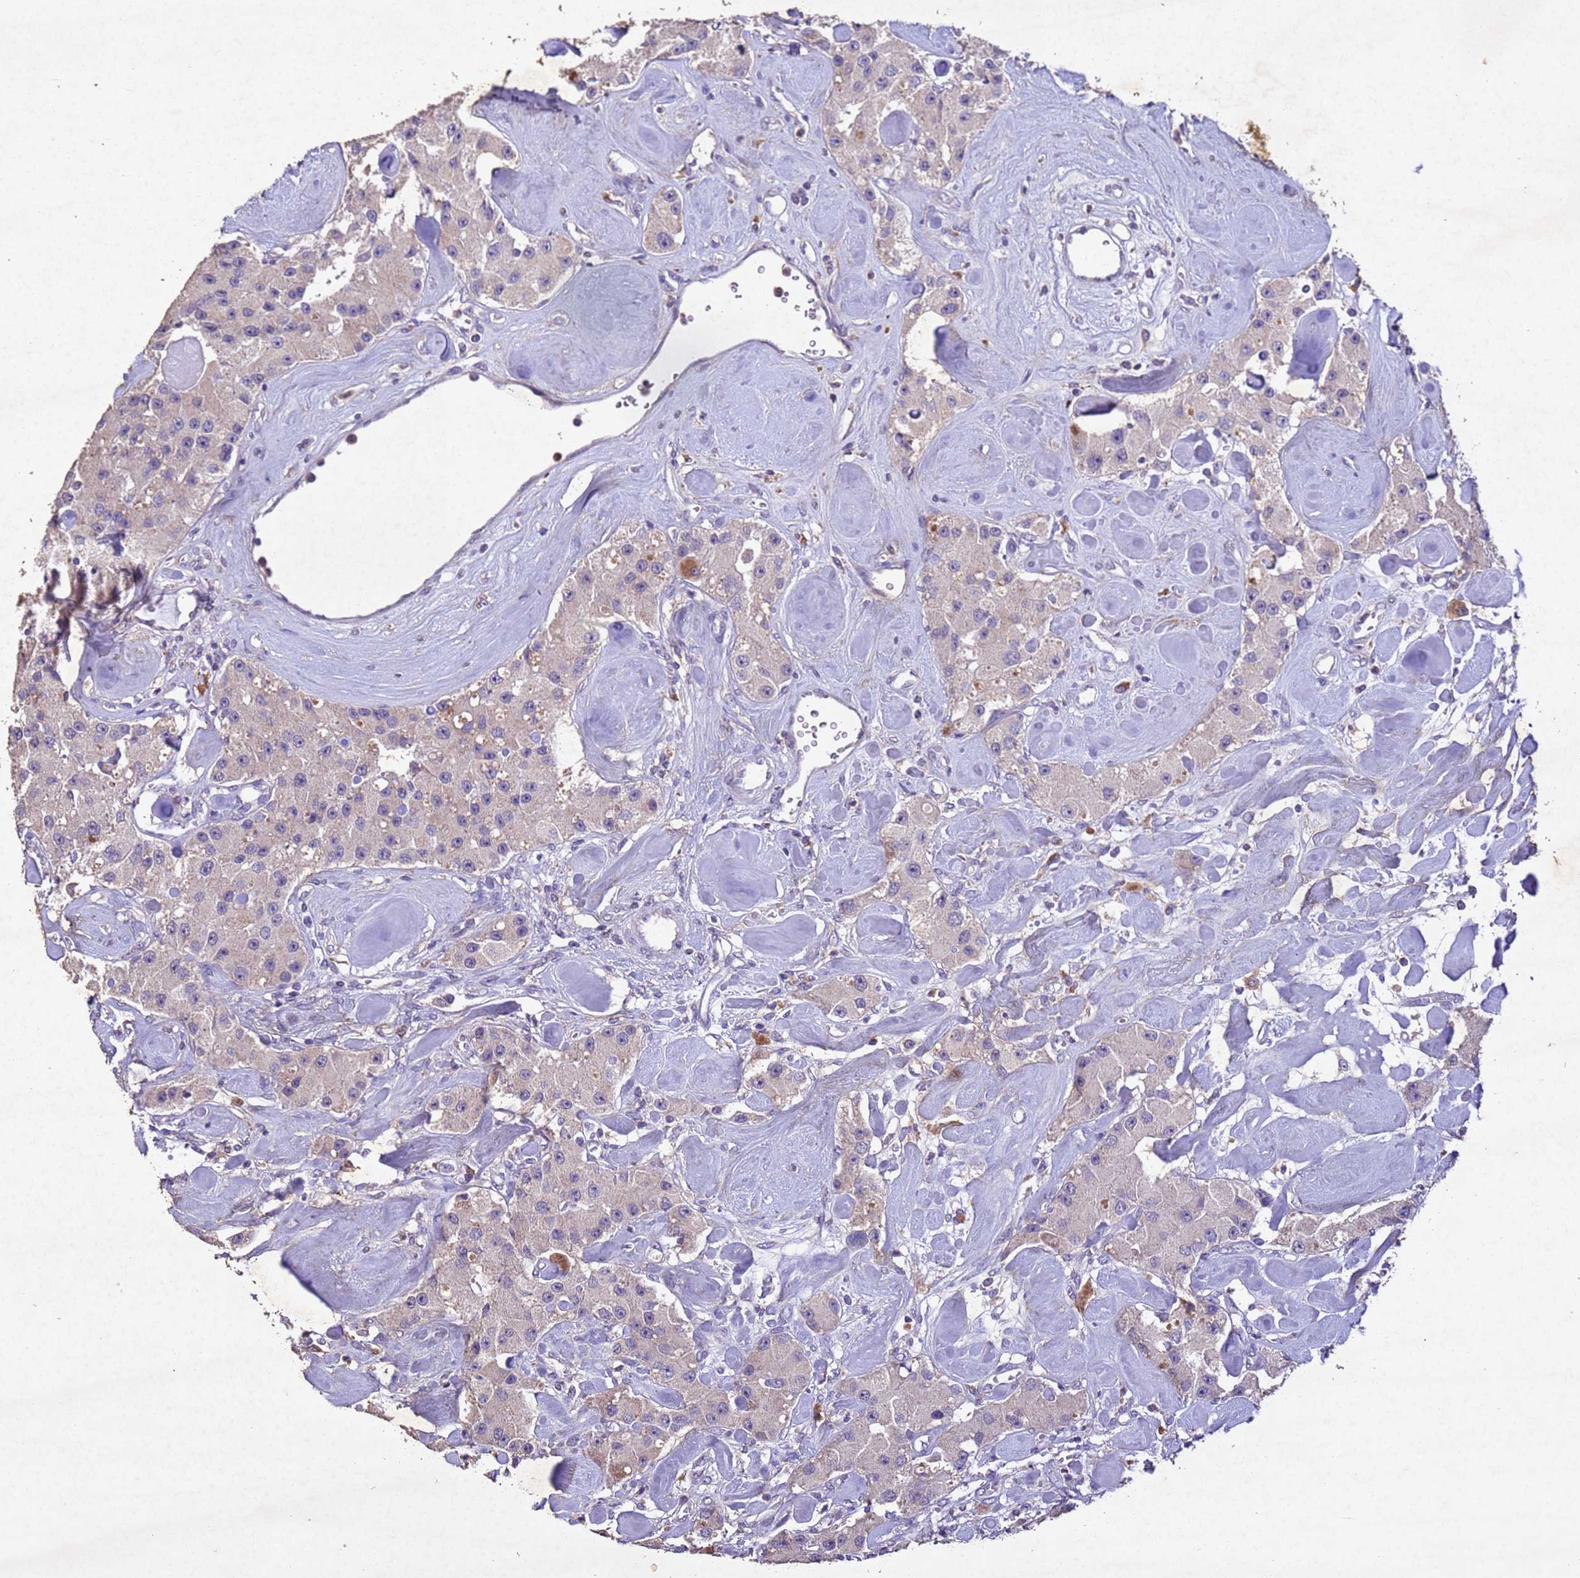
{"staining": {"intensity": "negative", "quantity": "none", "location": "none"}, "tissue": "carcinoid", "cell_type": "Tumor cells", "image_type": "cancer", "snomed": [{"axis": "morphology", "description": "Carcinoid, malignant, NOS"}, {"axis": "topography", "description": "Pancreas"}], "caption": "IHC histopathology image of human carcinoid (malignant) stained for a protein (brown), which exhibits no expression in tumor cells.", "gene": "NLRP11", "patient": {"sex": "male", "age": 41}}